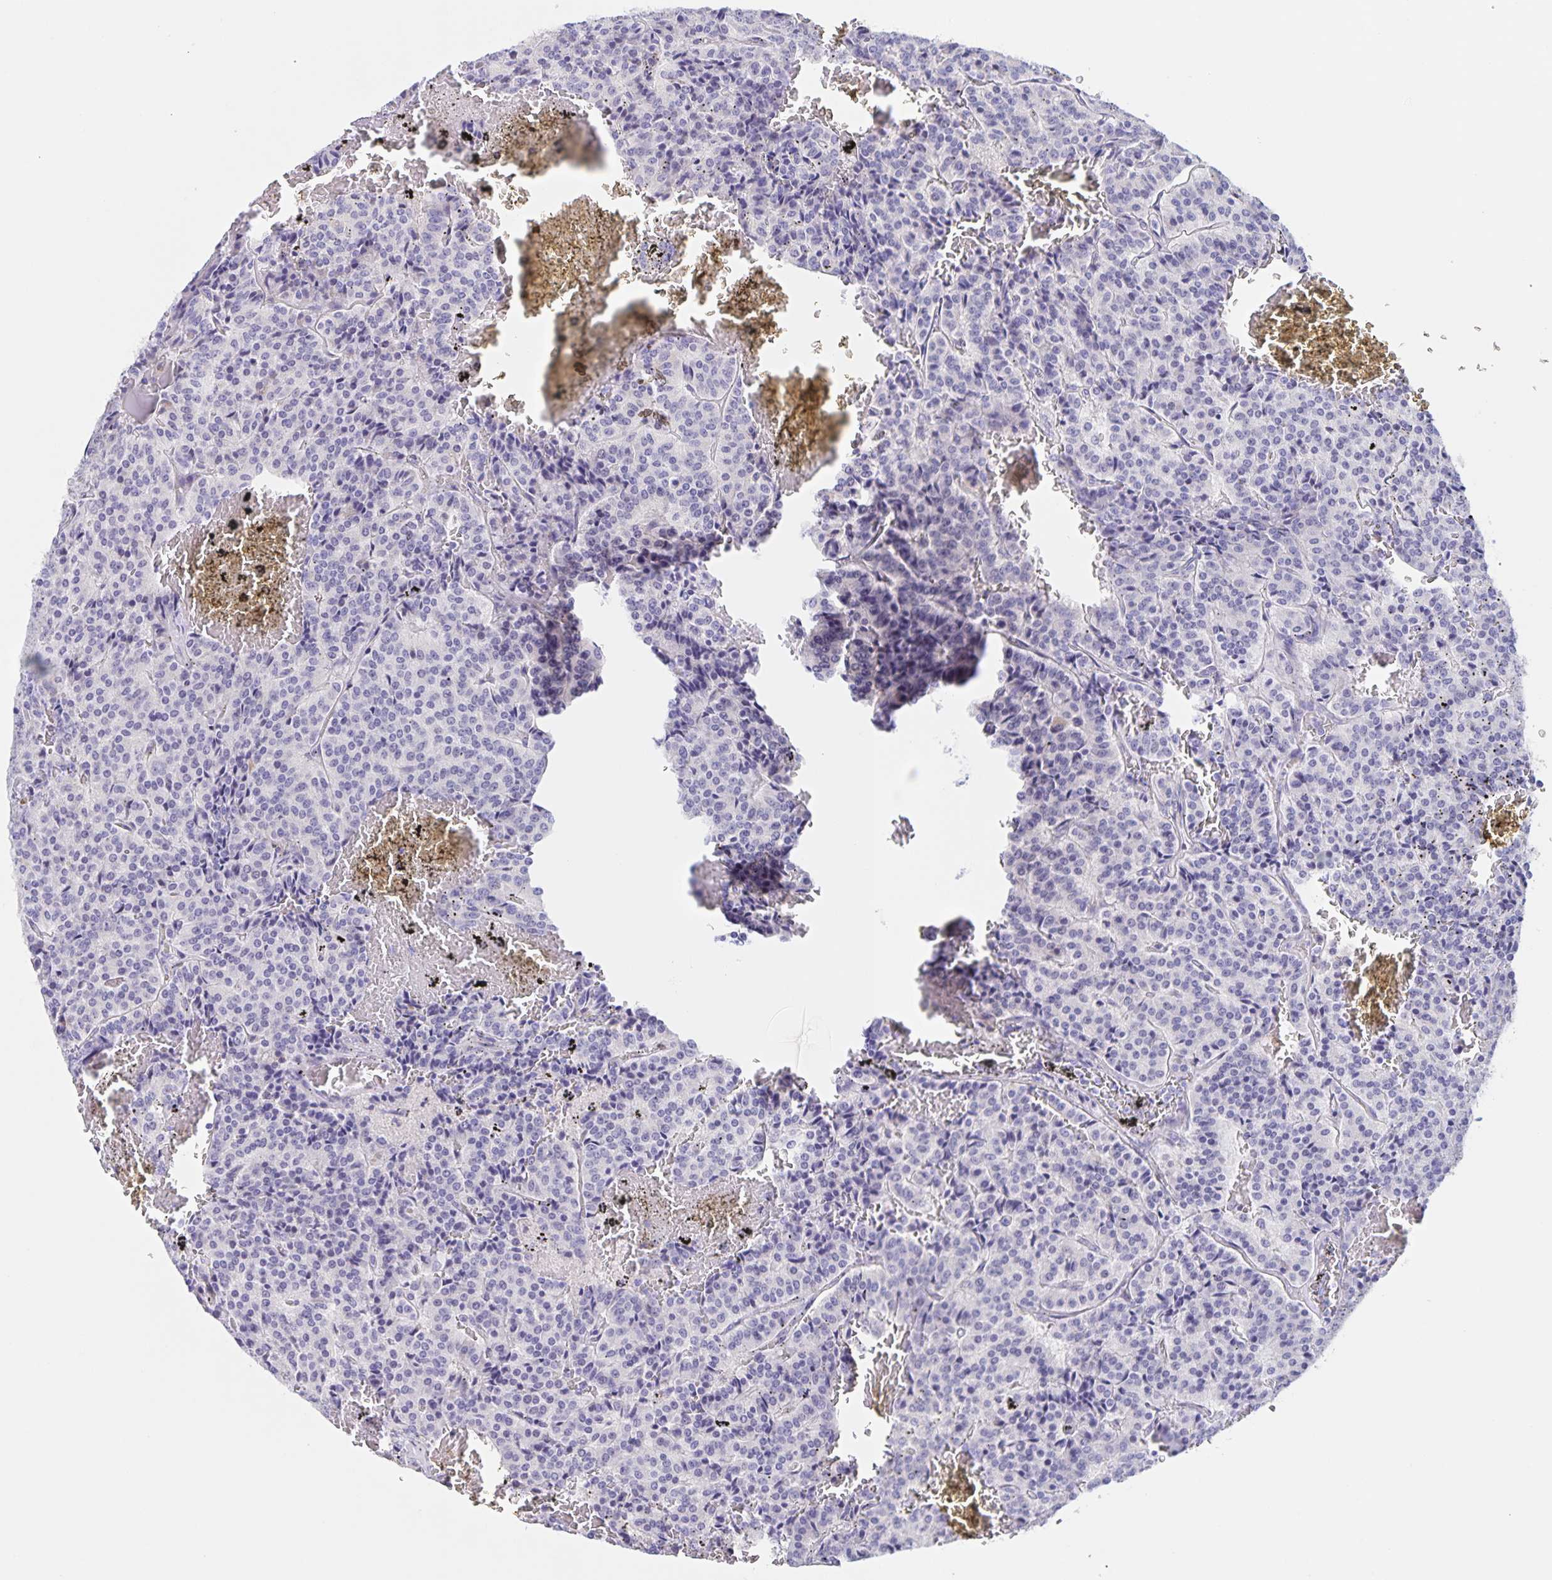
{"staining": {"intensity": "negative", "quantity": "none", "location": "none"}, "tissue": "carcinoid", "cell_type": "Tumor cells", "image_type": "cancer", "snomed": [{"axis": "morphology", "description": "Carcinoid, malignant, NOS"}, {"axis": "topography", "description": "Lung"}], "caption": "A high-resolution histopathology image shows immunohistochemistry (IHC) staining of carcinoid, which demonstrates no significant positivity in tumor cells.", "gene": "DMGDH", "patient": {"sex": "male", "age": 70}}